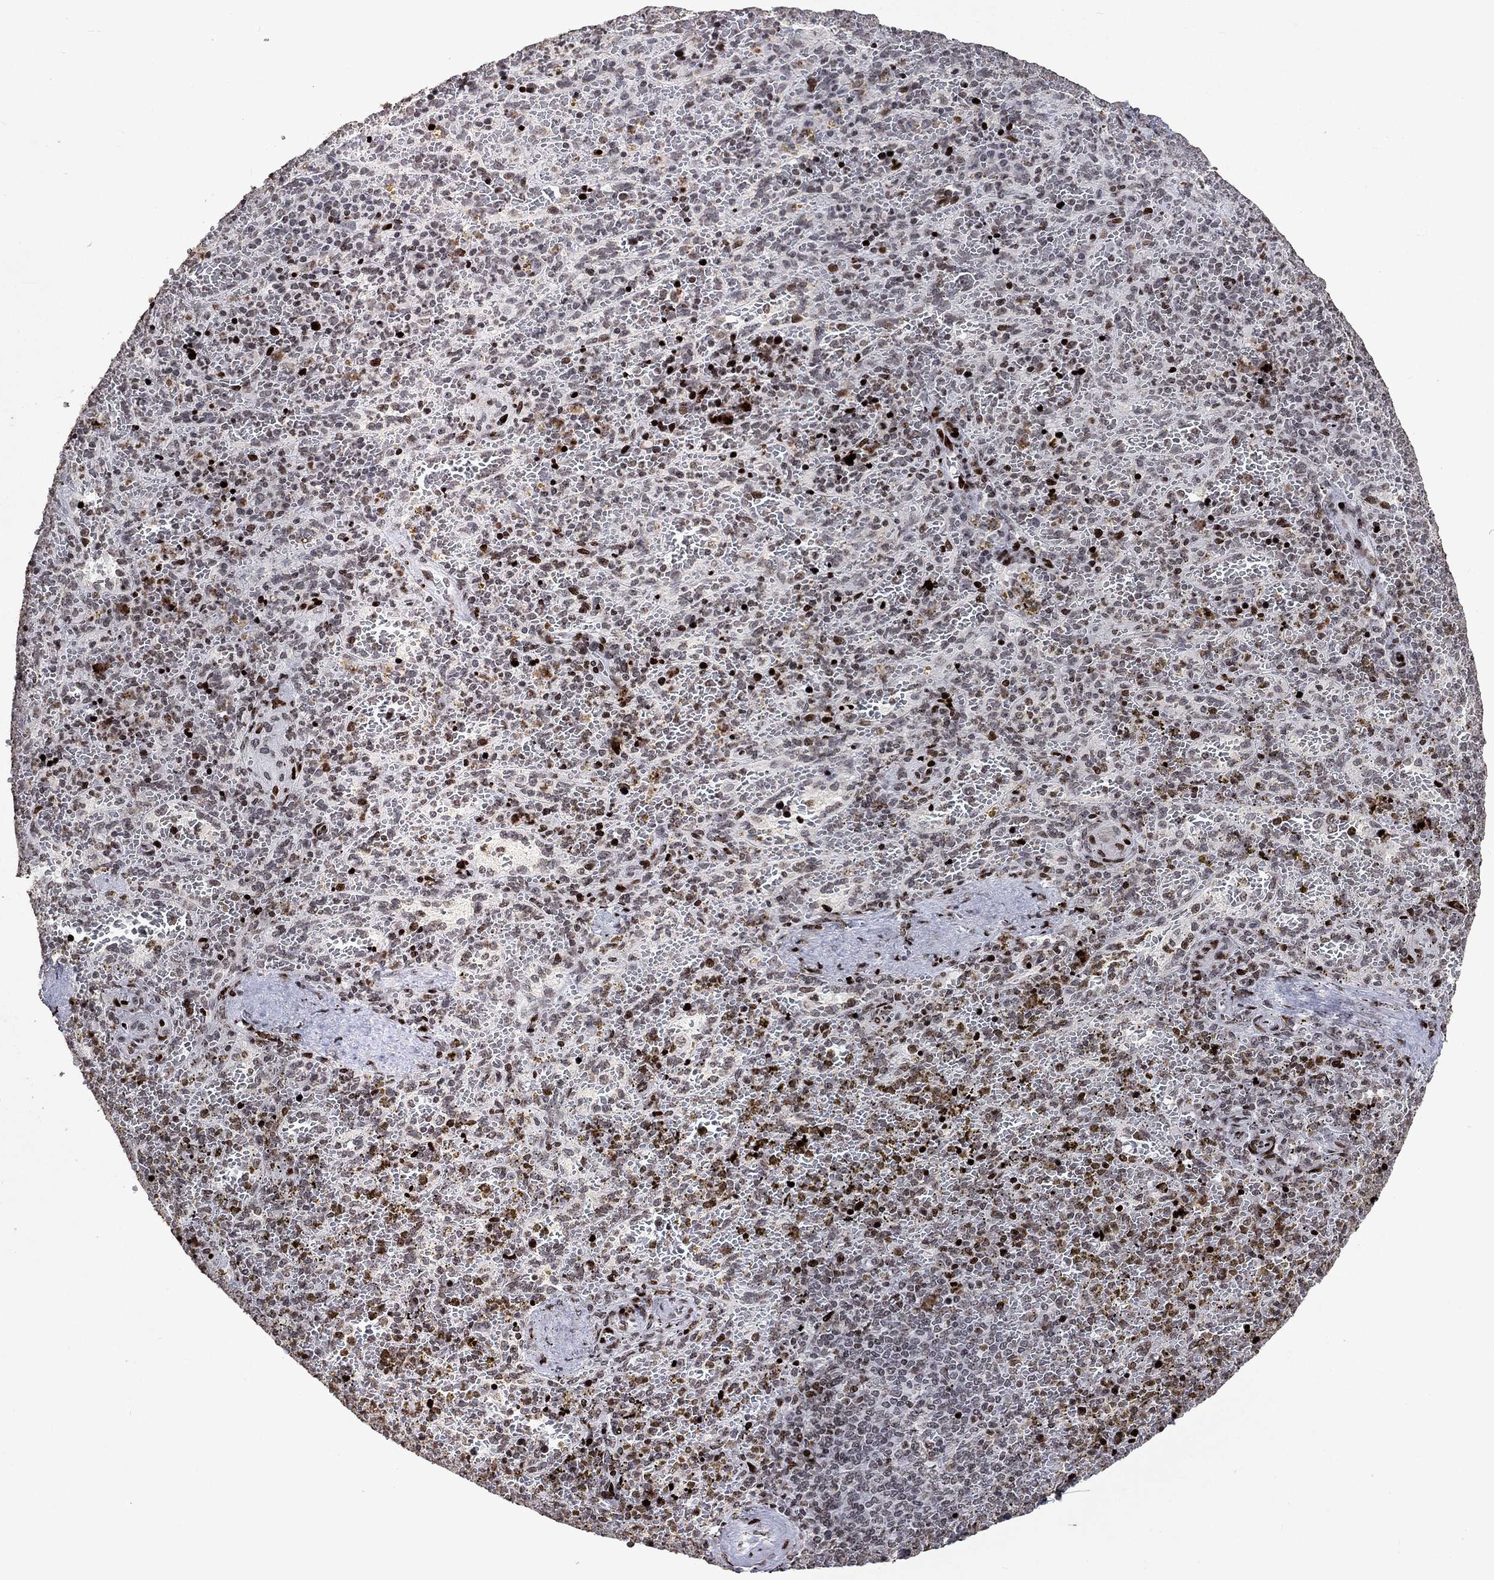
{"staining": {"intensity": "strong", "quantity": "<25%", "location": "nuclear"}, "tissue": "spleen", "cell_type": "Cells in red pulp", "image_type": "normal", "snomed": [{"axis": "morphology", "description": "Normal tissue, NOS"}, {"axis": "topography", "description": "Spleen"}], "caption": "IHC of normal spleen exhibits medium levels of strong nuclear staining in about <25% of cells in red pulp.", "gene": "SRSF3", "patient": {"sex": "female", "age": 50}}